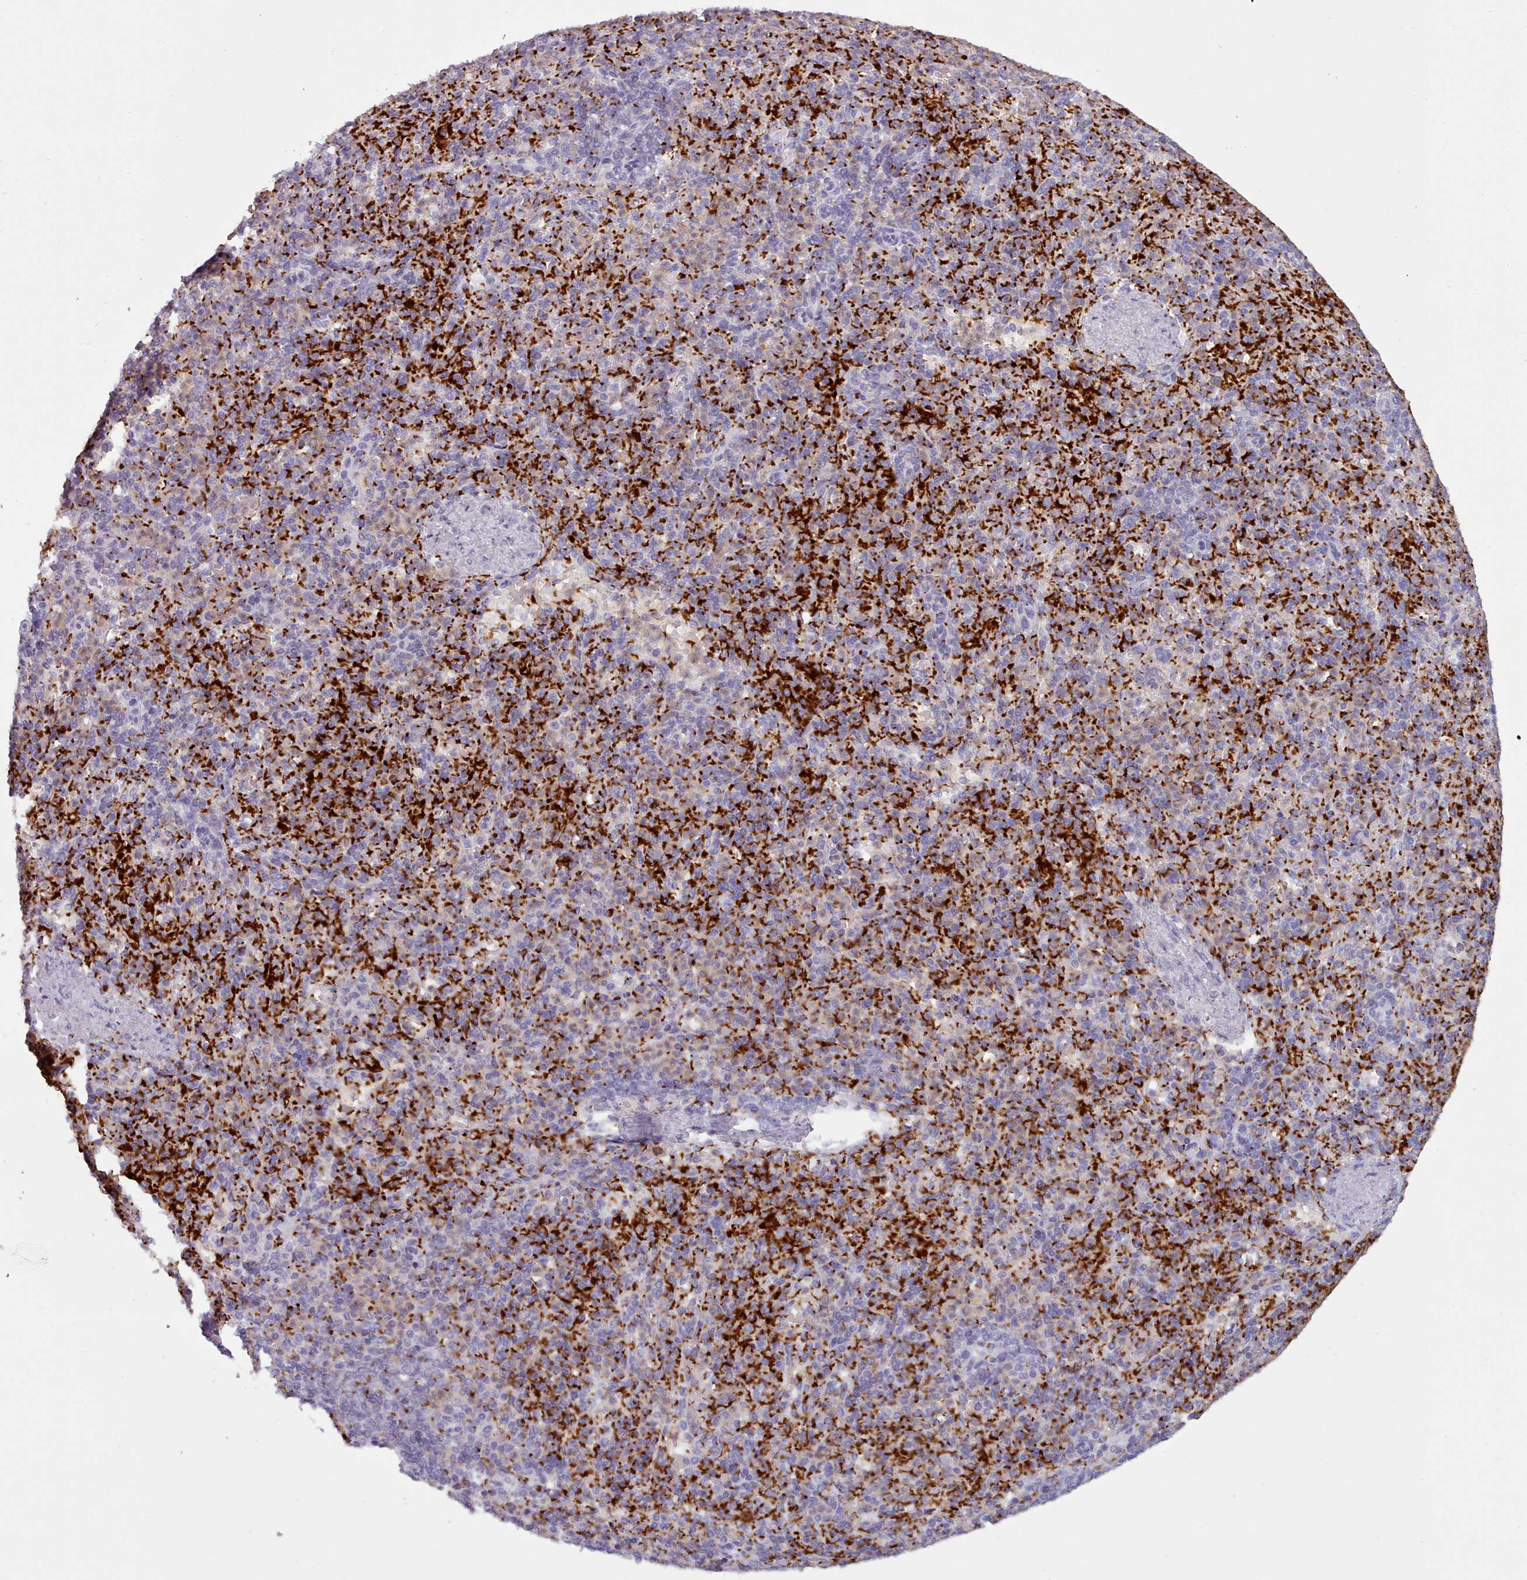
{"staining": {"intensity": "strong", "quantity": "25%-75%", "location": "cytoplasmic/membranous"}, "tissue": "spleen", "cell_type": "Cells in red pulp", "image_type": "normal", "snomed": [{"axis": "morphology", "description": "Normal tissue, NOS"}, {"axis": "topography", "description": "Spleen"}], "caption": "A brown stain highlights strong cytoplasmic/membranous staining of a protein in cells in red pulp of normal human spleen.", "gene": "NDST2", "patient": {"sex": "female", "age": 74}}